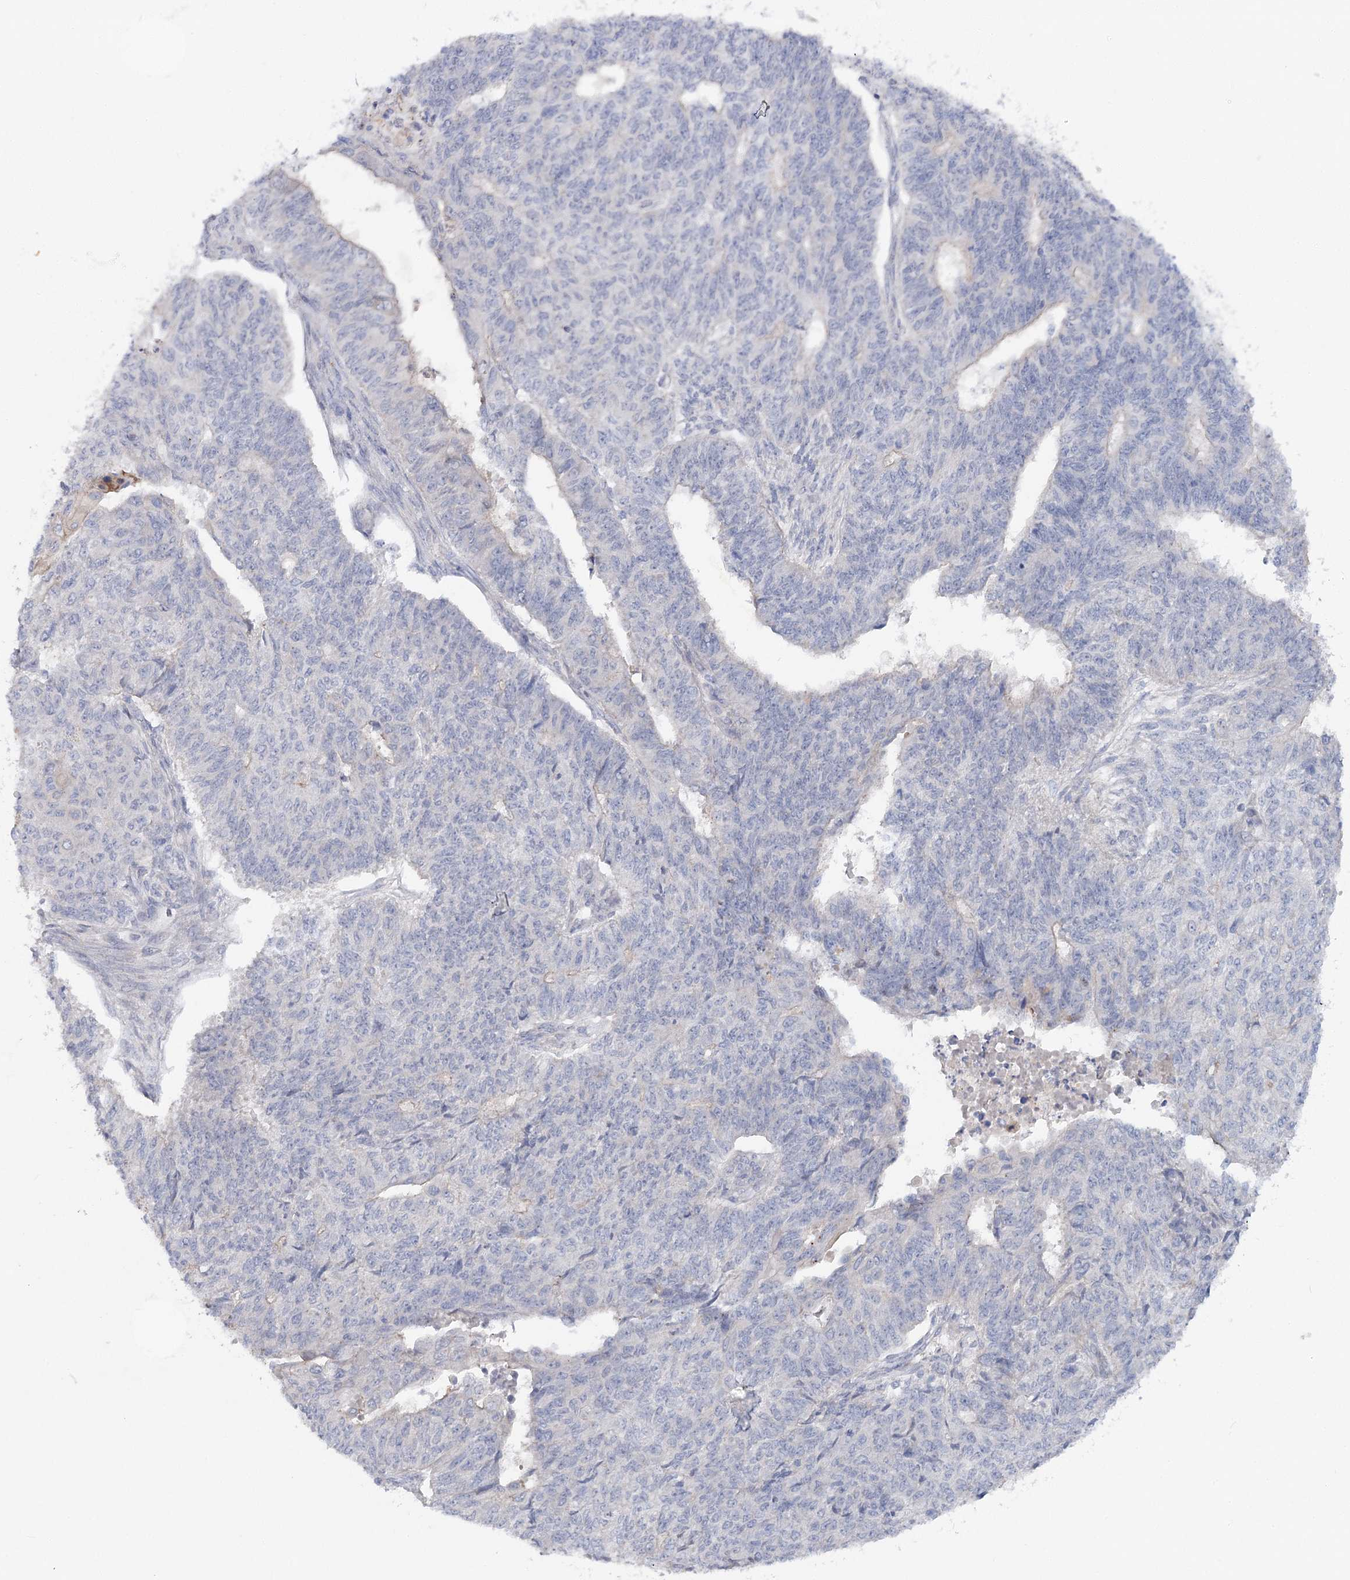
{"staining": {"intensity": "negative", "quantity": "none", "location": "none"}, "tissue": "endometrial cancer", "cell_type": "Tumor cells", "image_type": "cancer", "snomed": [{"axis": "morphology", "description": "Adenocarcinoma, NOS"}, {"axis": "topography", "description": "Endometrium"}], "caption": "There is no significant expression in tumor cells of endometrial cancer (adenocarcinoma).", "gene": "SCN11A", "patient": {"sex": "female", "age": 32}}